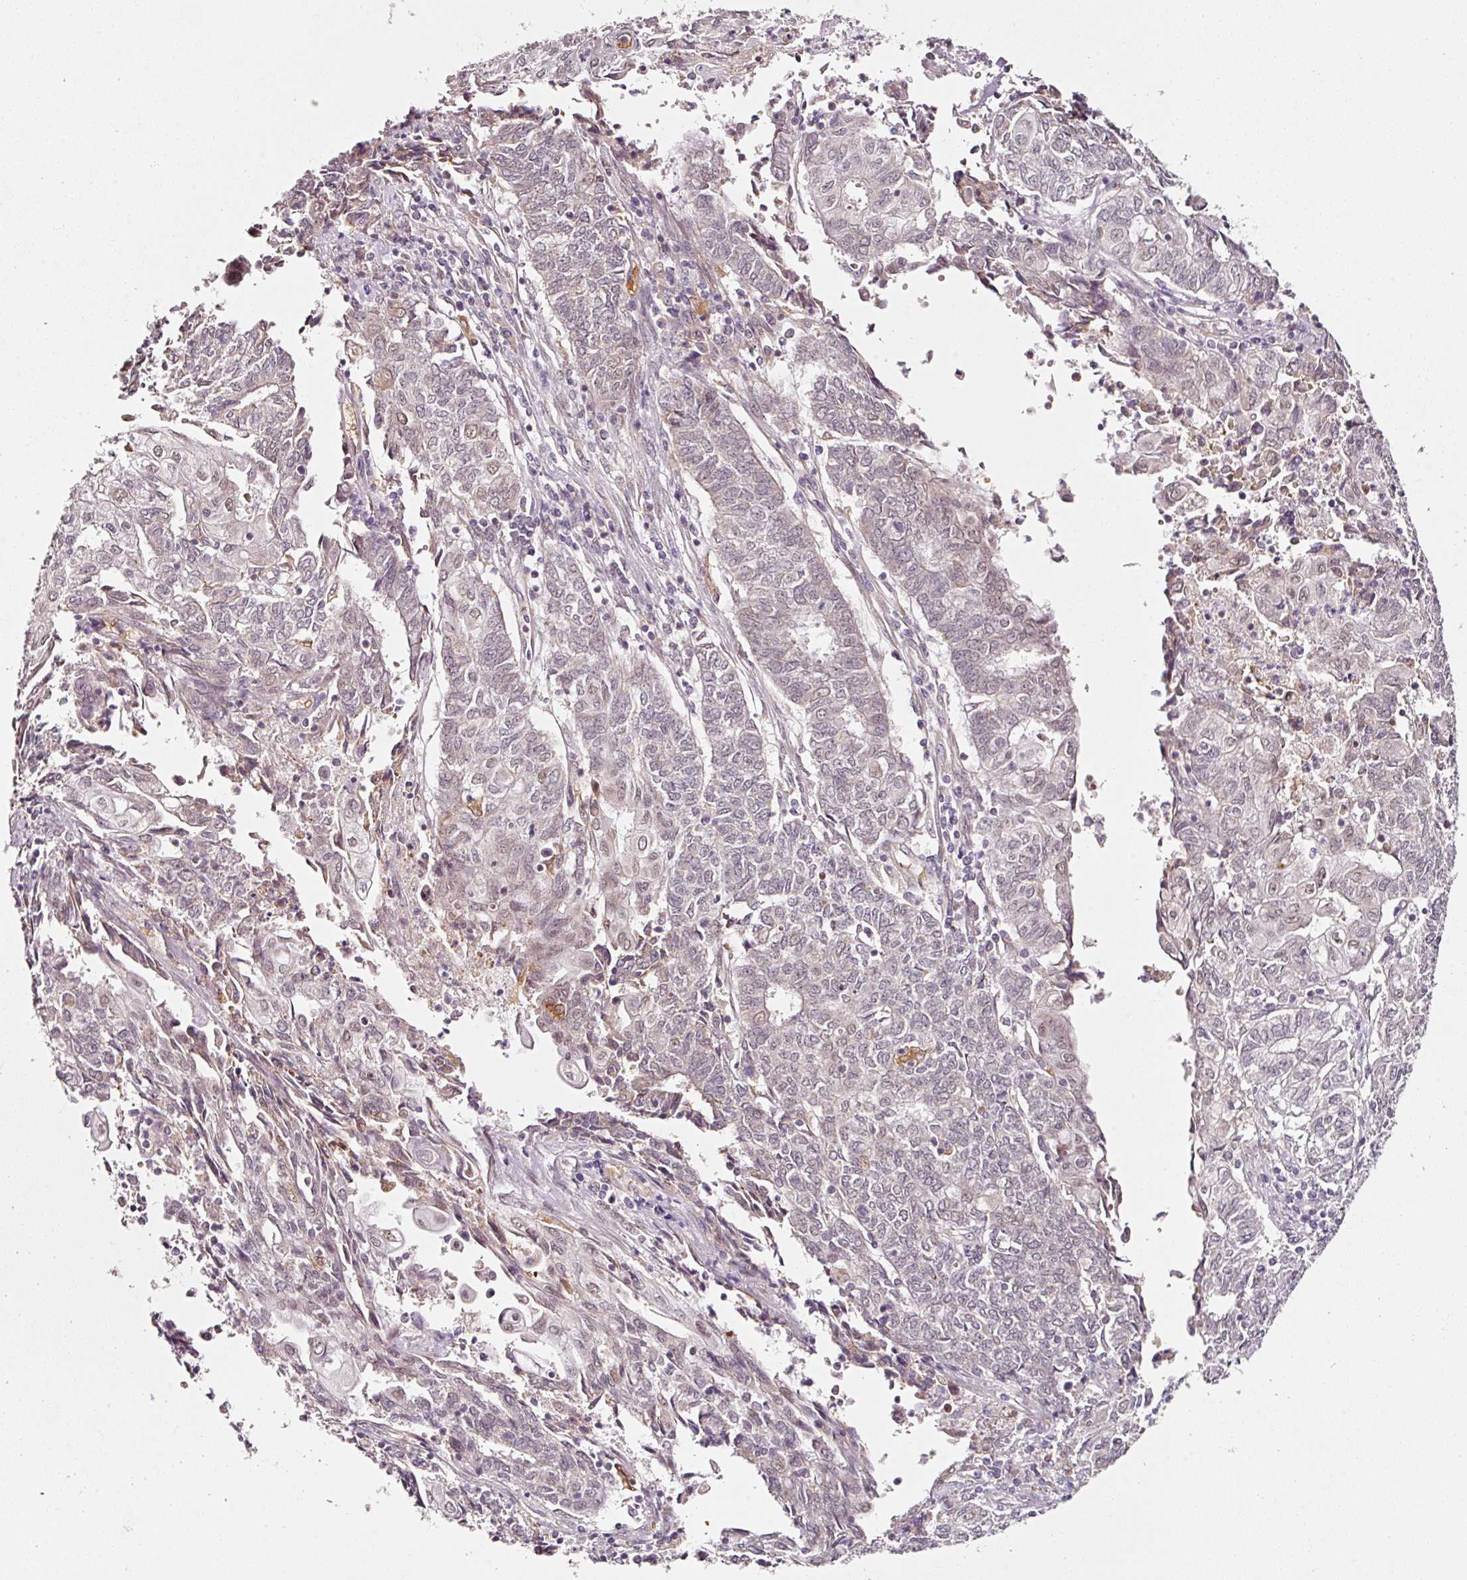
{"staining": {"intensity": "negative", "quantity": "none", "location": "none"}, "tissue": "endometrial cancer", "cell_type": "Tumor cells", "image_type": "cancer", "snomed": [{"axis": "morphology", "description": "Adenocarcinoma, NOS"}, {"axis": "topography", "description": "Endometrium"}], "caption": "Endometrial adenocarcinoma stained for a protein using IHC shows no expression tumor cells.", "gene": "ZNF460", "patient": {"sex": "female", "age": 54}}